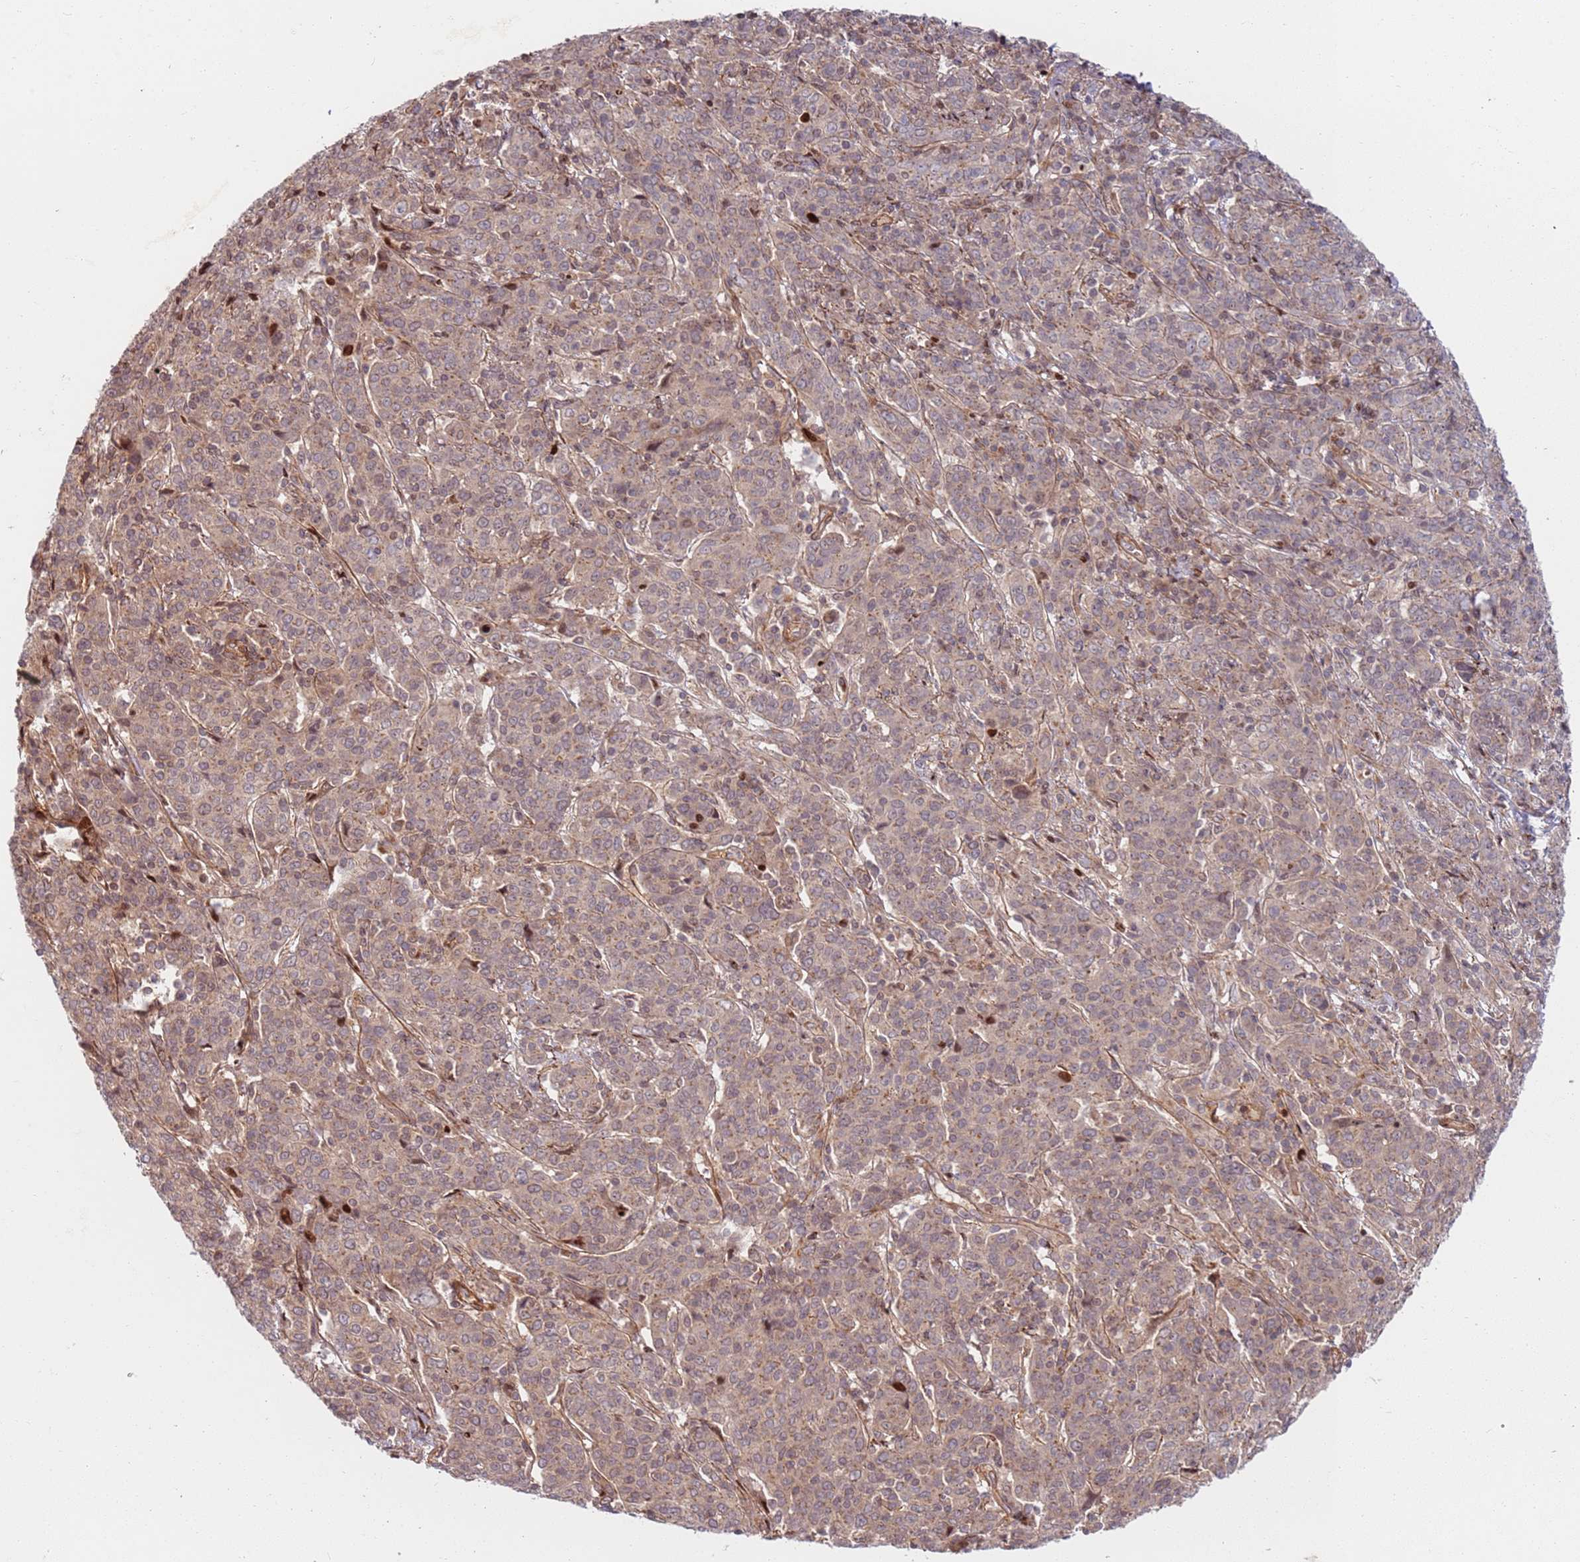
{"staining": {"intensity": "moderate", "quantity": "<25%", "location": "cytoplasmic/membranous,nuclear"}, "tissue": "cervical cancer", "cell_type": "Tumor cells", "image_type": "cancer", "snomed": [{"axis": "morphology", "description": "Squamous cell carcinoma, NOS"}, {"axis": "topography", "description": "Cervix"}], "caption": "Tumor cells reveal moderate cytoplasmic/membranous and nuclear positivity in approximately <25% of cells in cervical cancer.", "gene": "TMEM233", "patient": {"sex": "female", "age": 67}}